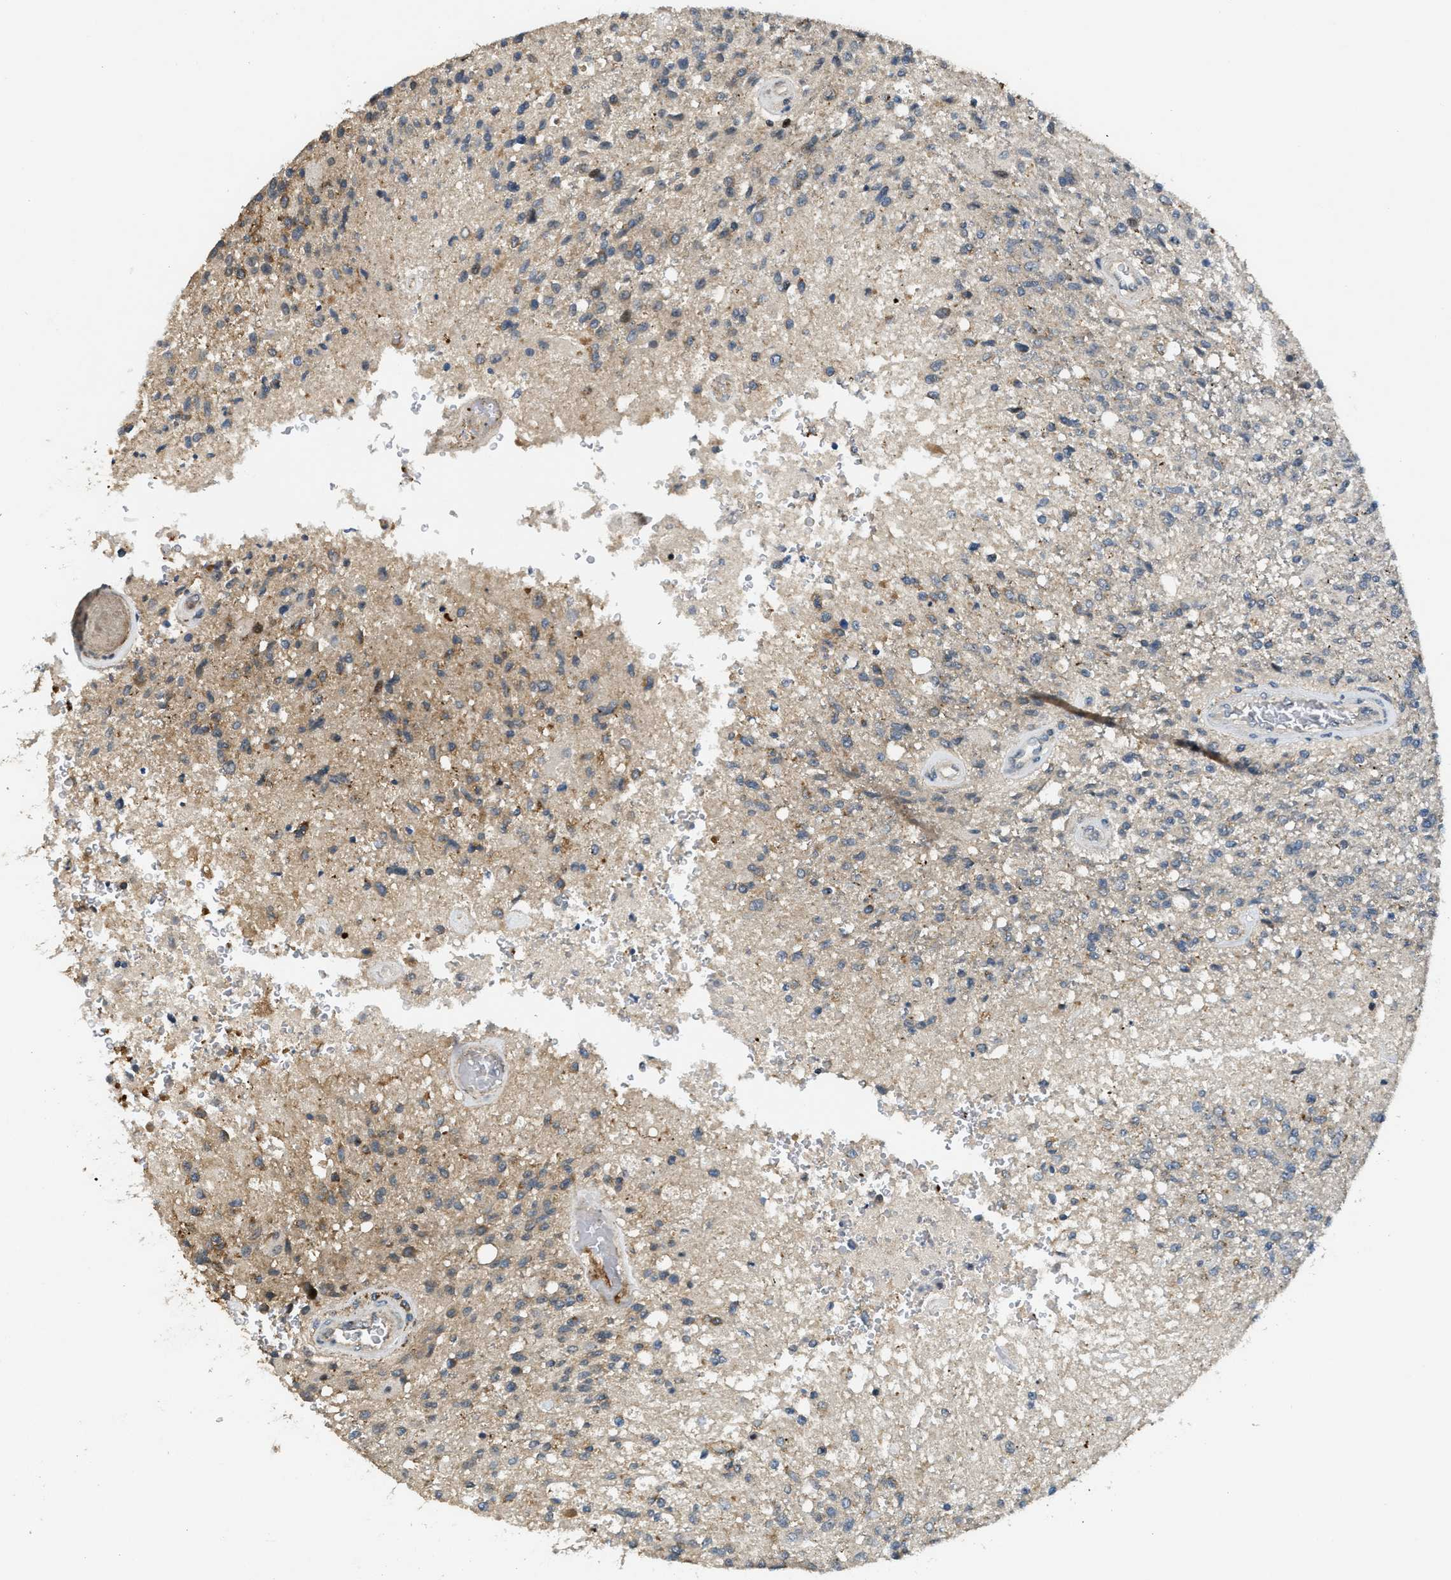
{"staining": {"intensity": "moderate", "quantity": "<25%", "location": "cytoplasmic/membranous"}, "tissue": "glioma", "cell_type": "Tumor cells", "image_type": "cancer", "snomed": [{"axis": "morphology", "description": "Normal tissue, NOS"}, {"axis": "morphology", "description": "Glioma, malignant, High grade"}, {"axis": "topography", "description": "Cerebral cortex"}], "caption": "This is a micrograph of IHC staining of glioma, which shows moderate staining in the cytoplasmic/membranous of tumor cells.", "gene": "TRAPPC14", "patient": {"sex": "male", "age": 77}}